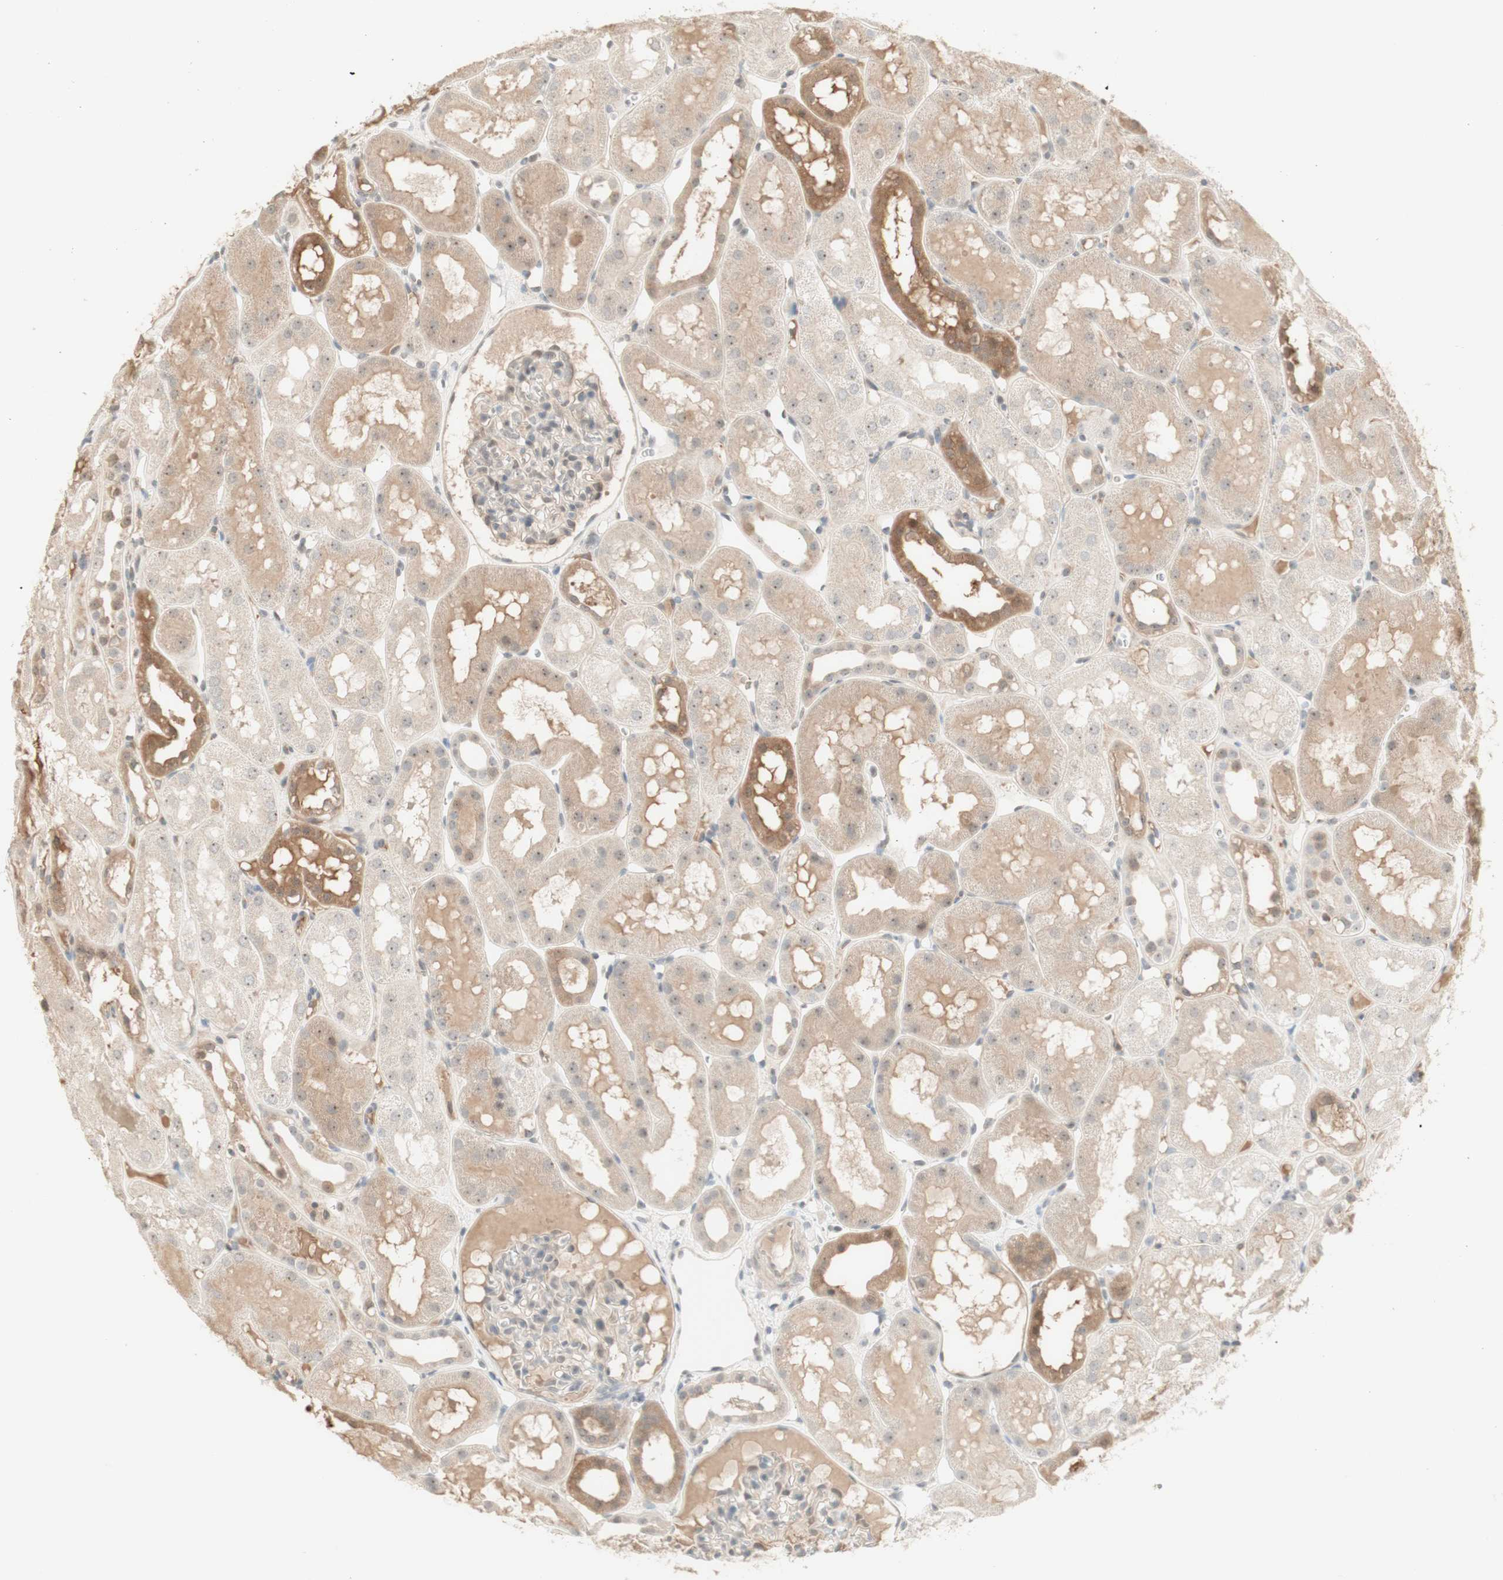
{"staining": {"intensity": "weak", "quantity": ">75%", "location": "cytoplasmic/membranous,nuclear"}, "tissue": "kidney", "cell_type": "Cells in glomeruli", "image_type": "normal", "snomed": [{"axis": "morphology", "description": "Normal tissue, NOS"}, {"axis": "topography", "description": "Kidney"}, {"axis": "topography", "description": "Urinary bladder"}], "caption": "The photomicrograph exhibits a brown stain indicating the presence of a protein in the cytoplasmic/membranous,nuclear of cells in glomeruli in kidney. The protein of interest is stained brown, and the nuclei are stained in blue (DAB (3,3'-diaminobenzidine) IHC with brightfield microscopy, high magnification).", "gene": "PLCD4", "patient": {"sex": "male", "age": 16}}